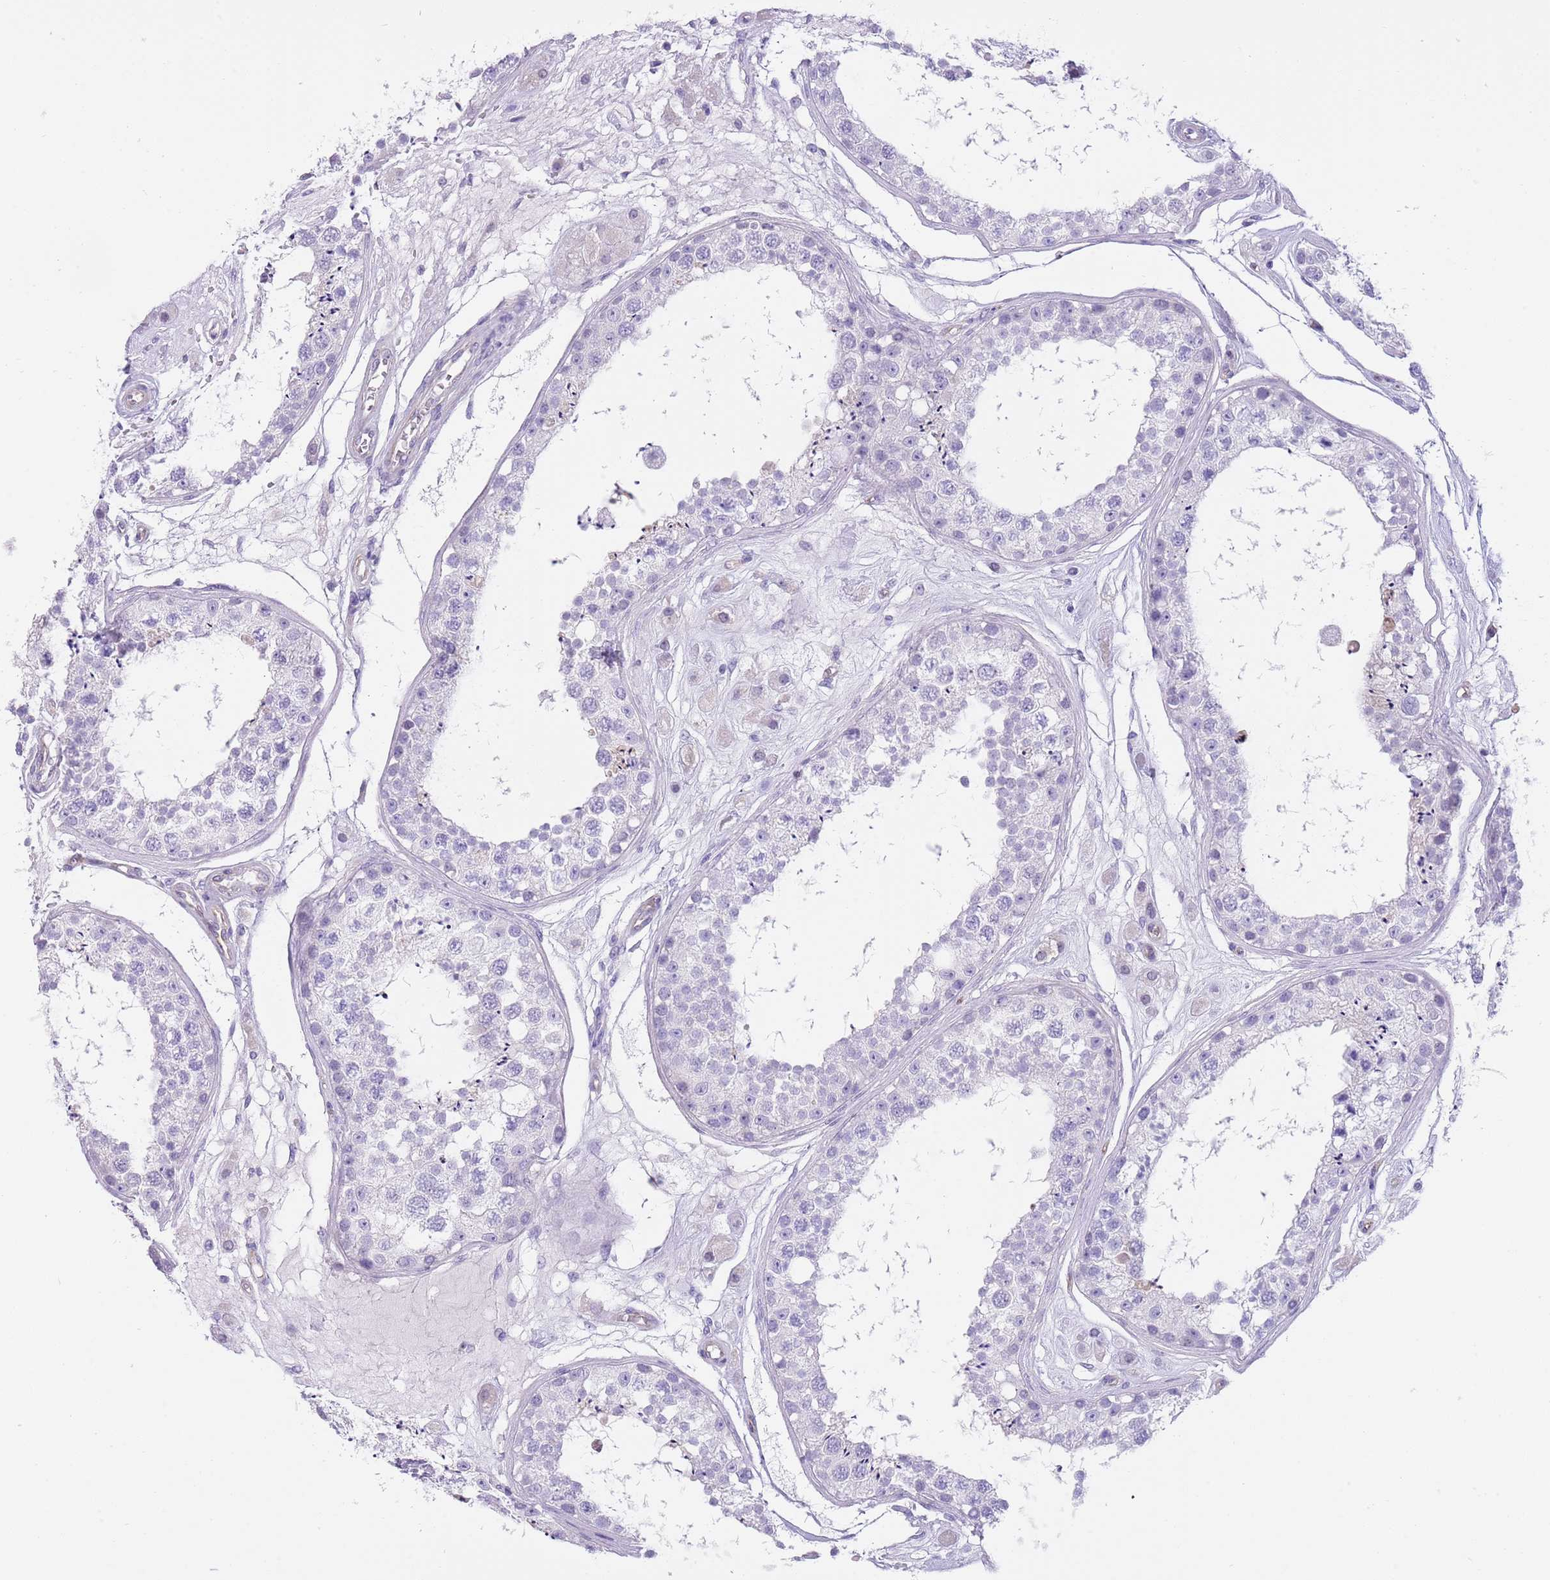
{"staining": {"intensity": "negative", "quantity": "none", "location": "none"}, "tissue": "testis", "cell_type": "Cells in seminiferous ducts", "image_type": "normal", "snomed": [{"axis": "morphology", "description": "Normal tissue, NOS"}, {"axis": "topography", "description": "Testis"}], "caption": "A high-resolution histopathology image shows immunohistochemistry (IHC) staining of normal testis, which demonstrates no significant positivity in cells in seminiferous ducts.", "gene": "TSGA13", "patient": {"sex": "male", "age": 25}}